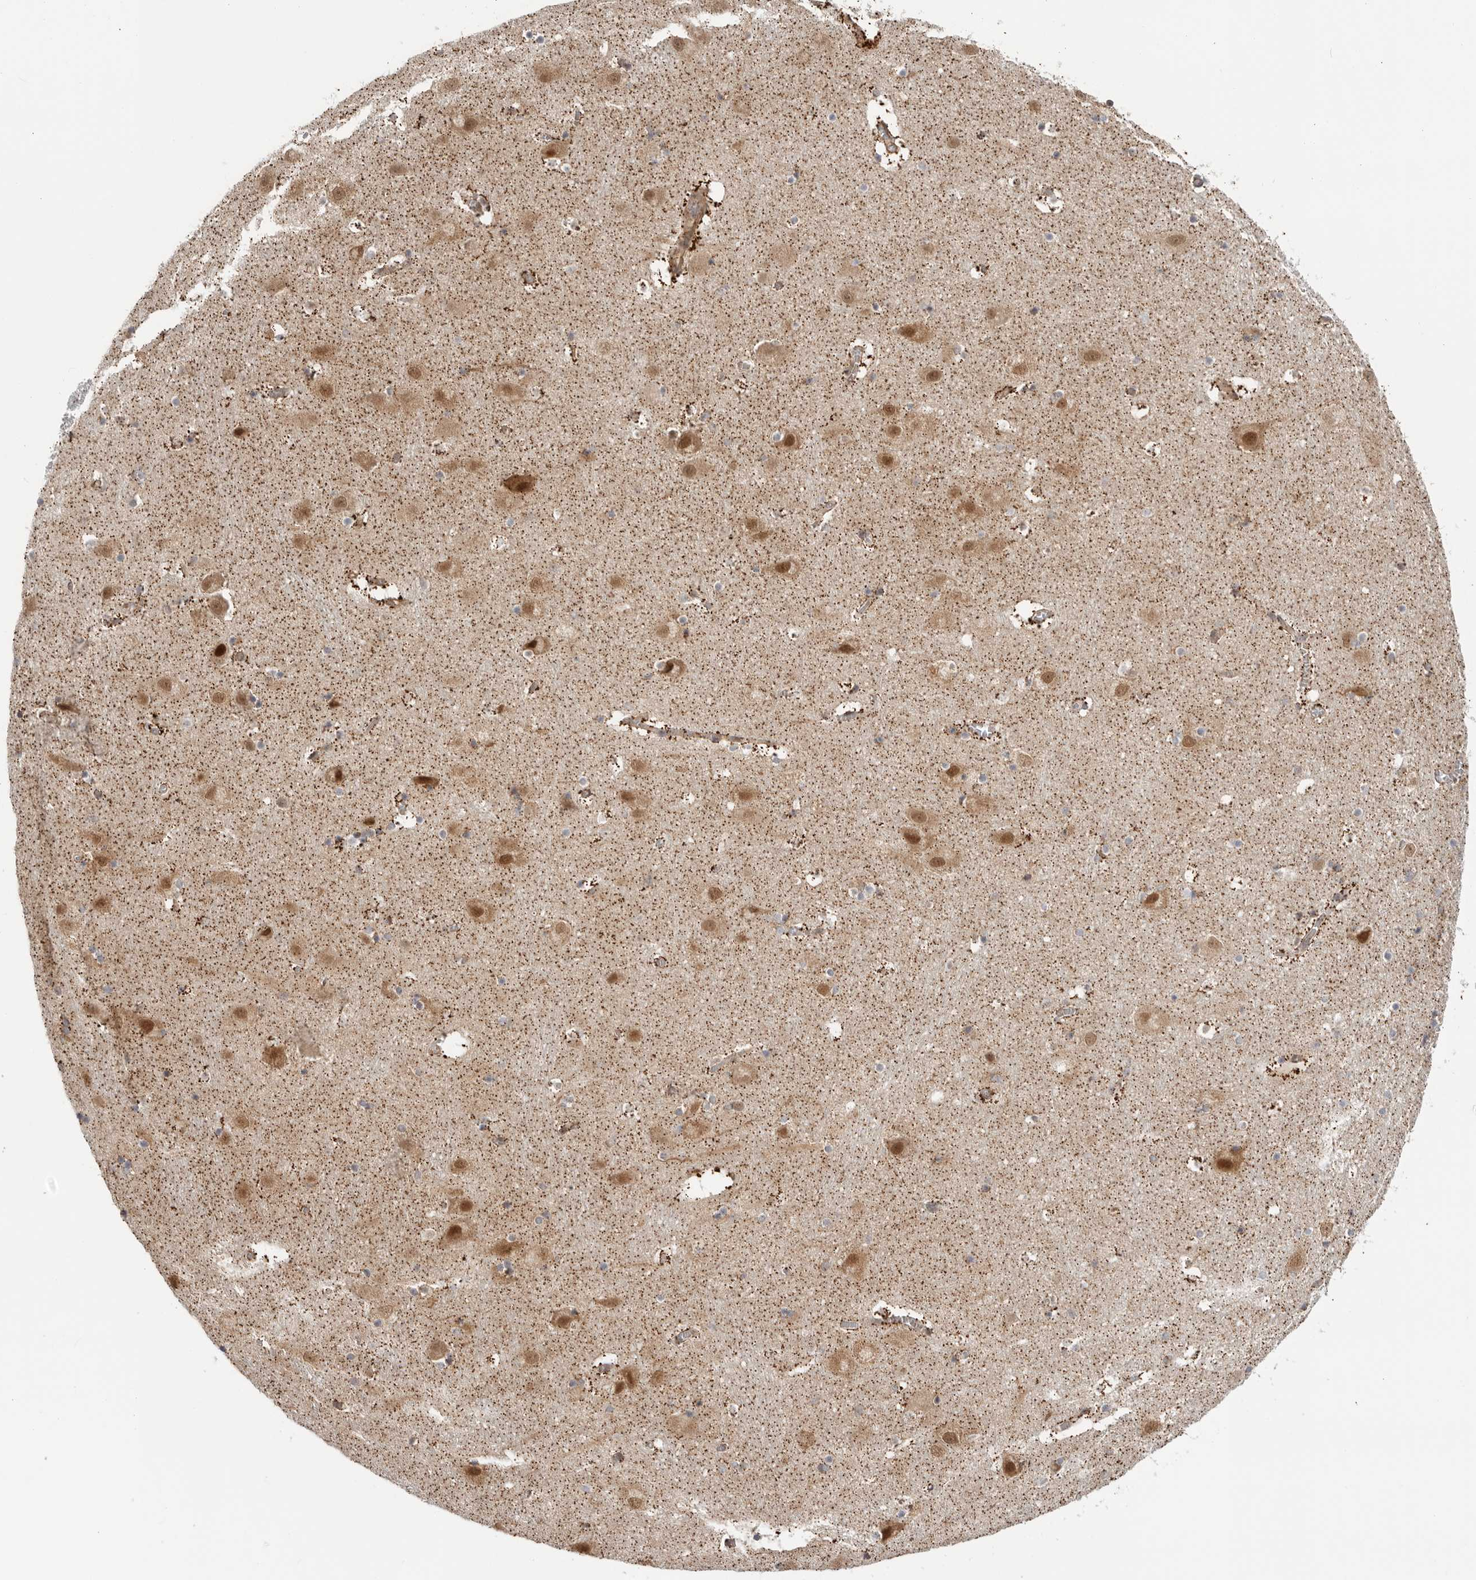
{"staining": {"intensity": "moderate", "quantity": "25%-75%", "location": "cytoplasmic/membranous,nuclear"}, "tissue": "hippocampus", "cell_type": "Glial cells", "image_type": "normal", "snomed": [{"axis": "morphology", "description": "Normal tissue, NOS"}, {"axis": "topography", "description": "Hippocampus"}], "caption": "Immunohistochemical staining of unremarkable hippocampus reveals 25%-75% levels of moderate cytoplasmic/membranous,nuclear protein expression in approximately 25%-75% of glial cells. The protein is shown in brown color, while the nuclei are stained blue.", "gene": "DCAF8", "patient": {"sex": "male", "age": 45}}